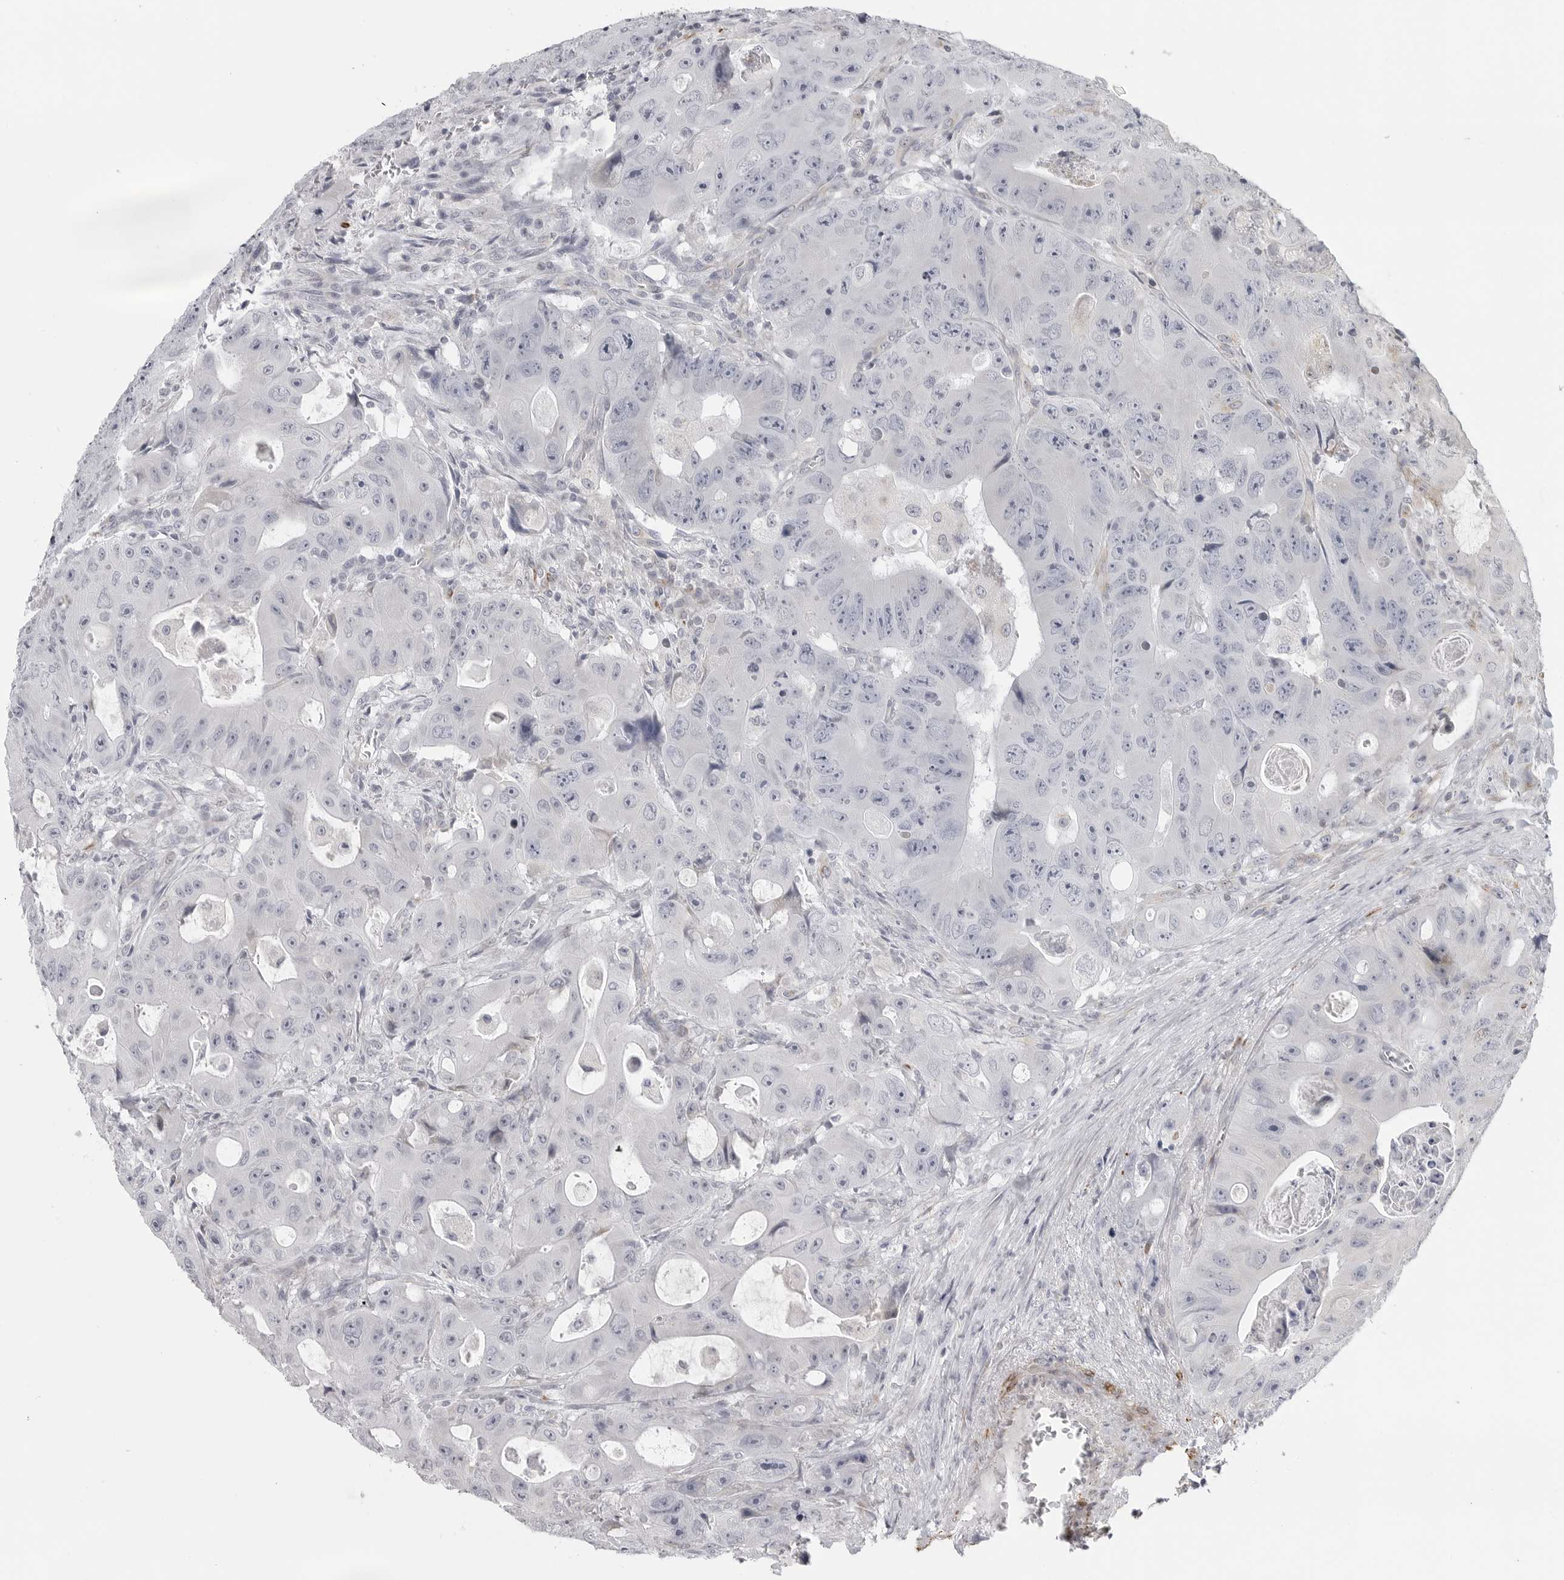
{"staining": {"intensity": "negative", "quantity": "none", "location": "none"}, "tissue": "colorectal cancer", "cell_type": "Tumor cells", "image_type": "cancer", "snomed": [{"axis": "morphology", "description": "Adenocarcinoma, NOS"}, {"axis": "topography", "description": "Colon"}], "caption": "There is no significant staining in tumor cells of colorectal cancer (adenocarcinoma).", "gene": "MAP7D1", "patient": {"sex": "female", "age": 46}}